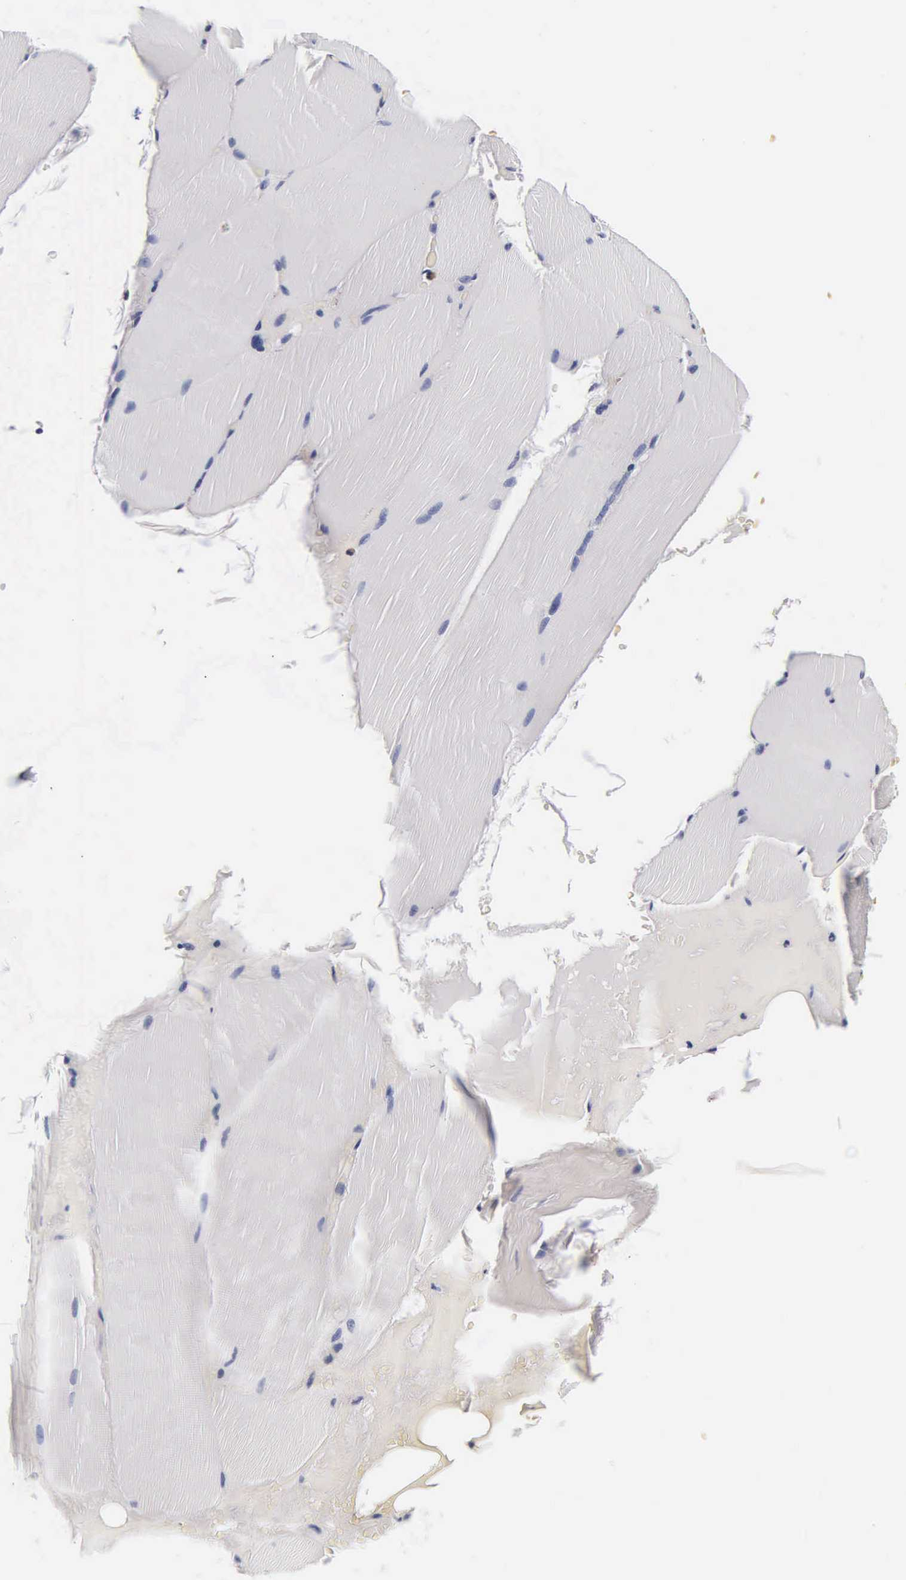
{"staining": {"intensity": "negative", "quantity": "none", "location": "none"}, "tissue": "skeletal muscle", "cell_type": "Myocytes", "image_type": "normal", "snomed": [{"axis": "morphology", "description": "Normal tissue, NOS"}, {"axis": "topography", "description": "Skeletal muscle"}], "caption": "Immunohistochemistry photomicrograph of unremarkable skeletal muscle stained for a protein (brown), which reveals no expression in myocytes. Nuclei are stained in blue.", "gene": "INS", "patient": {"sex": "male", "age": 71}}